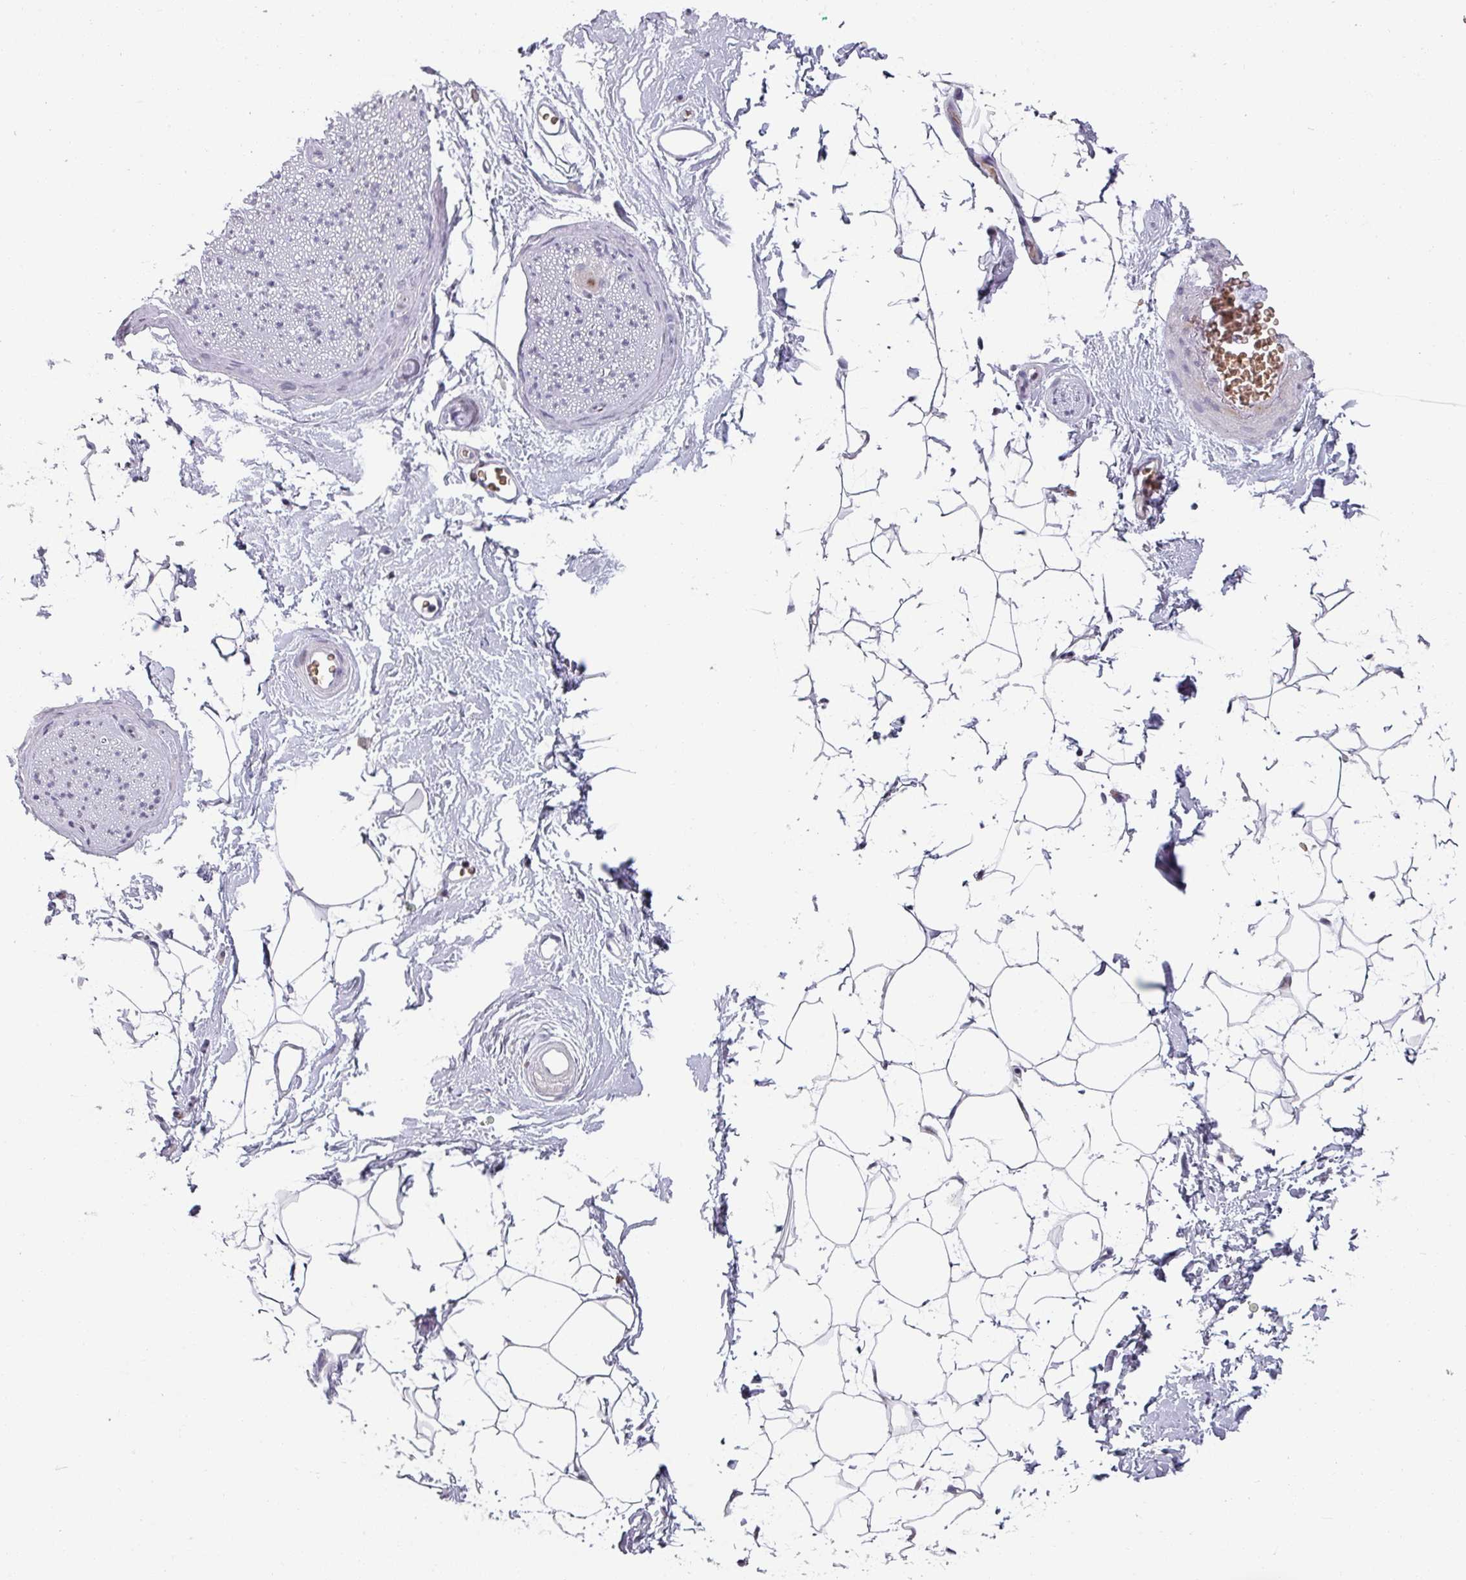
{"staining": {"intensity": "negative", "quantity": "none", "location": "none"}, "tissue": "adipose tissue", "cell_type": "Adipocytes", "image_type": "normal", "snomed": [{"axis": "morphology", "description": "Normal tissue, NOS"}, {"axis": "morphology", "description": "Adenocarcinoma, High grade"}, {"axis": "topography", "description": "Prostate"}, {"axis": "topography", "description": "Peripheral nerve tissue"}], "caption": "A high-resolution micrograph shows immunohistochemistry staining of benign adipose tissue, which exhibits no significant expression in adipocytes.", "gene": "NCOR1", "patient": {"sex": "male", "age": 68}}